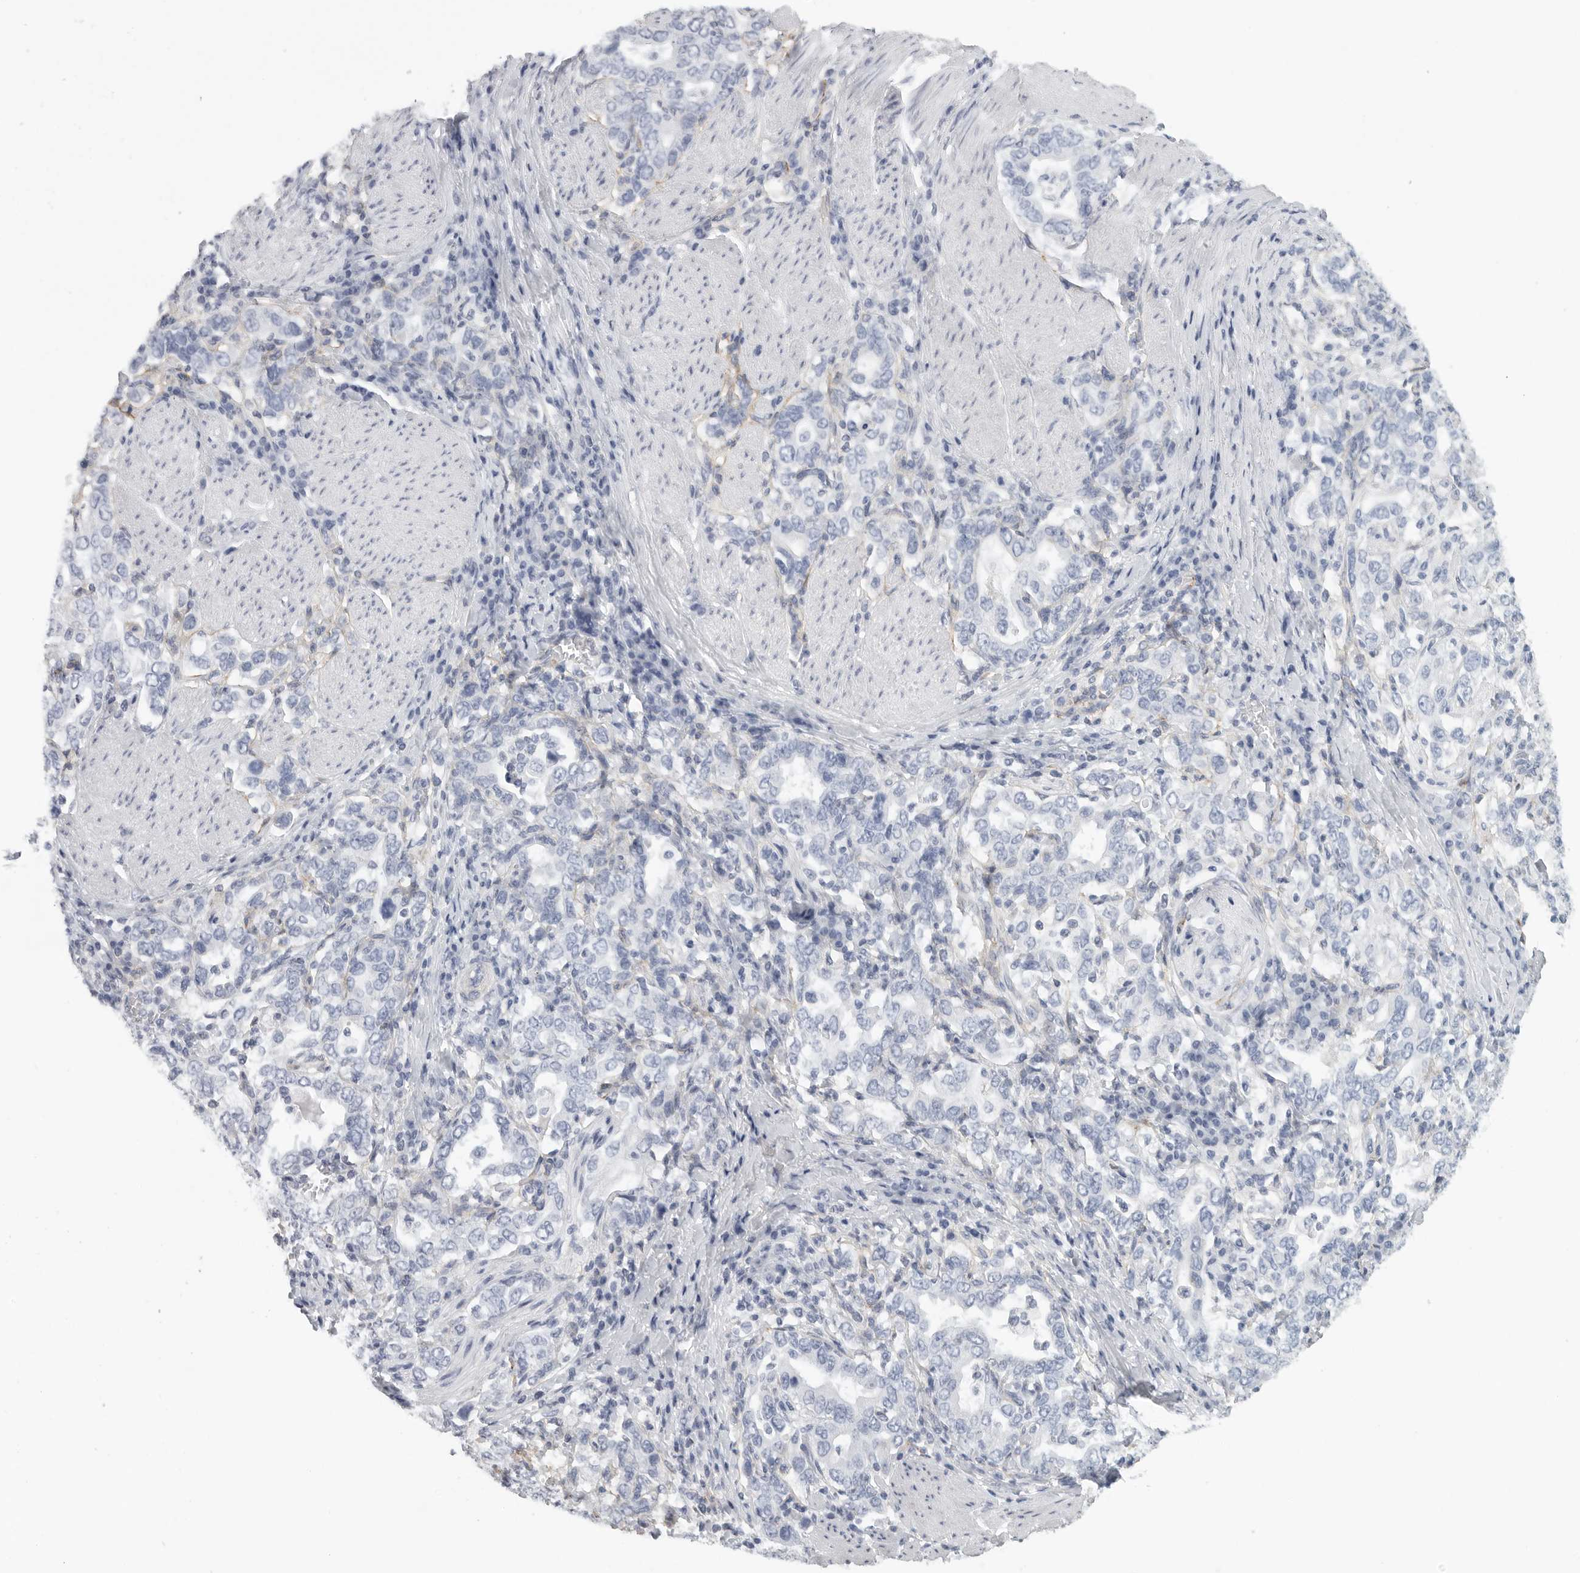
{"staining": {"intensity": "negative", "quantity": "none", "location": "none"}, "tissue": "stomach cancer", "cell_type": "Tumor cells", "image_type": "cancer", "snomed": [{"axis": "morphology", "description": "Adenocarcinoma, NOS"}, {"axis": "topography", "description": "Stomach, upper"}], "caption": "Stomach cancer (adenocarcinoma) was stained to show a protein in brown. There is no significant positivity in tumor cells.", "gene": "TNR", "patient": {"sex": "male", "age": 62}}